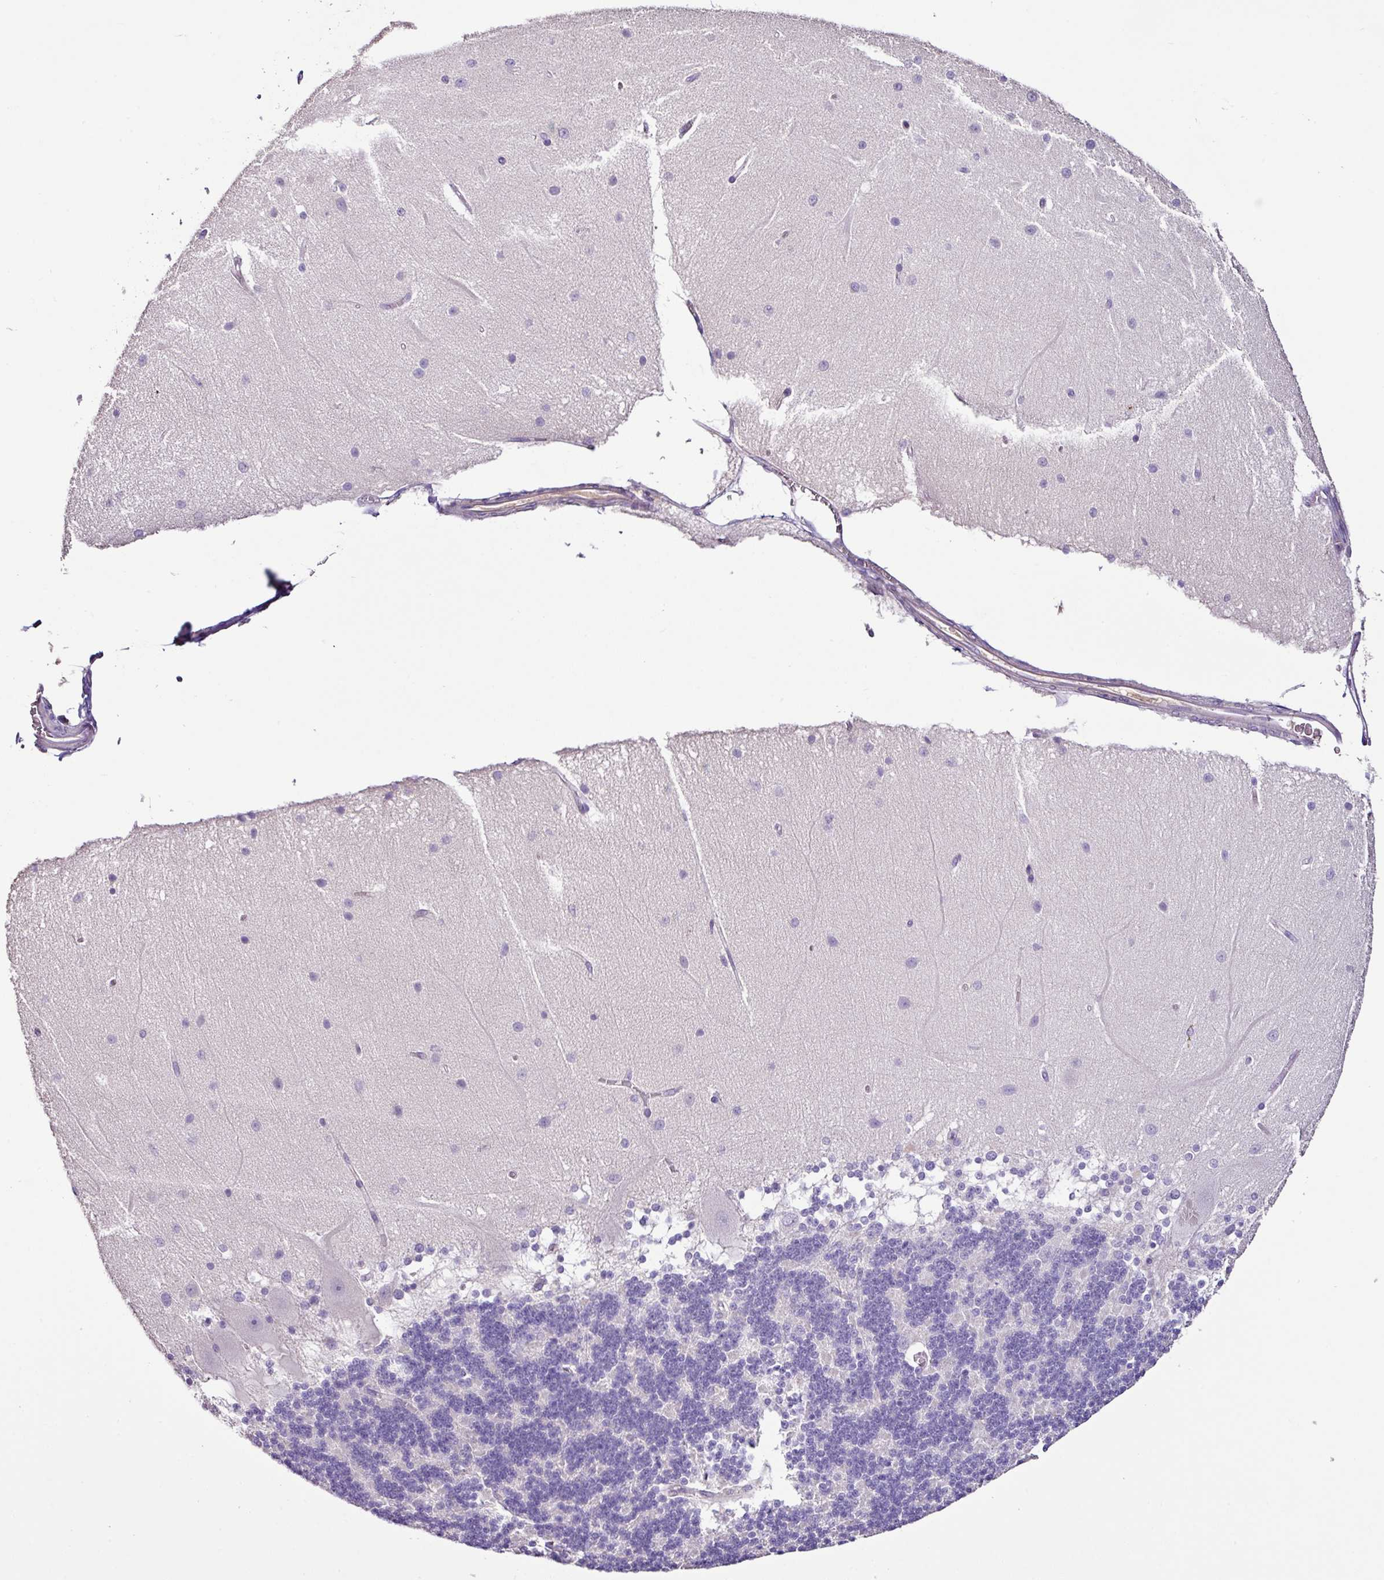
{"staining": {"intensity": "negative", "quantity": "none", "location": "none"}, "tissue": "cerebellum", "cell_type": "Cells in granular layer", "image_type": "normal", "snomed": [{"axis": "morphology", "description": "Normal tissue, NOS"}, {"axis": "topography", "description": "Cerebellum"}], "caption": "This photomicrograph is of unremarkable cerebellum stained with immunohistochemistry to label a protein in brown with the nuclei are counter-stained blue. There is no expression in cells in granular layer.", "gene": "AGR3", "patient": {"sex": "female", "age": 54}}